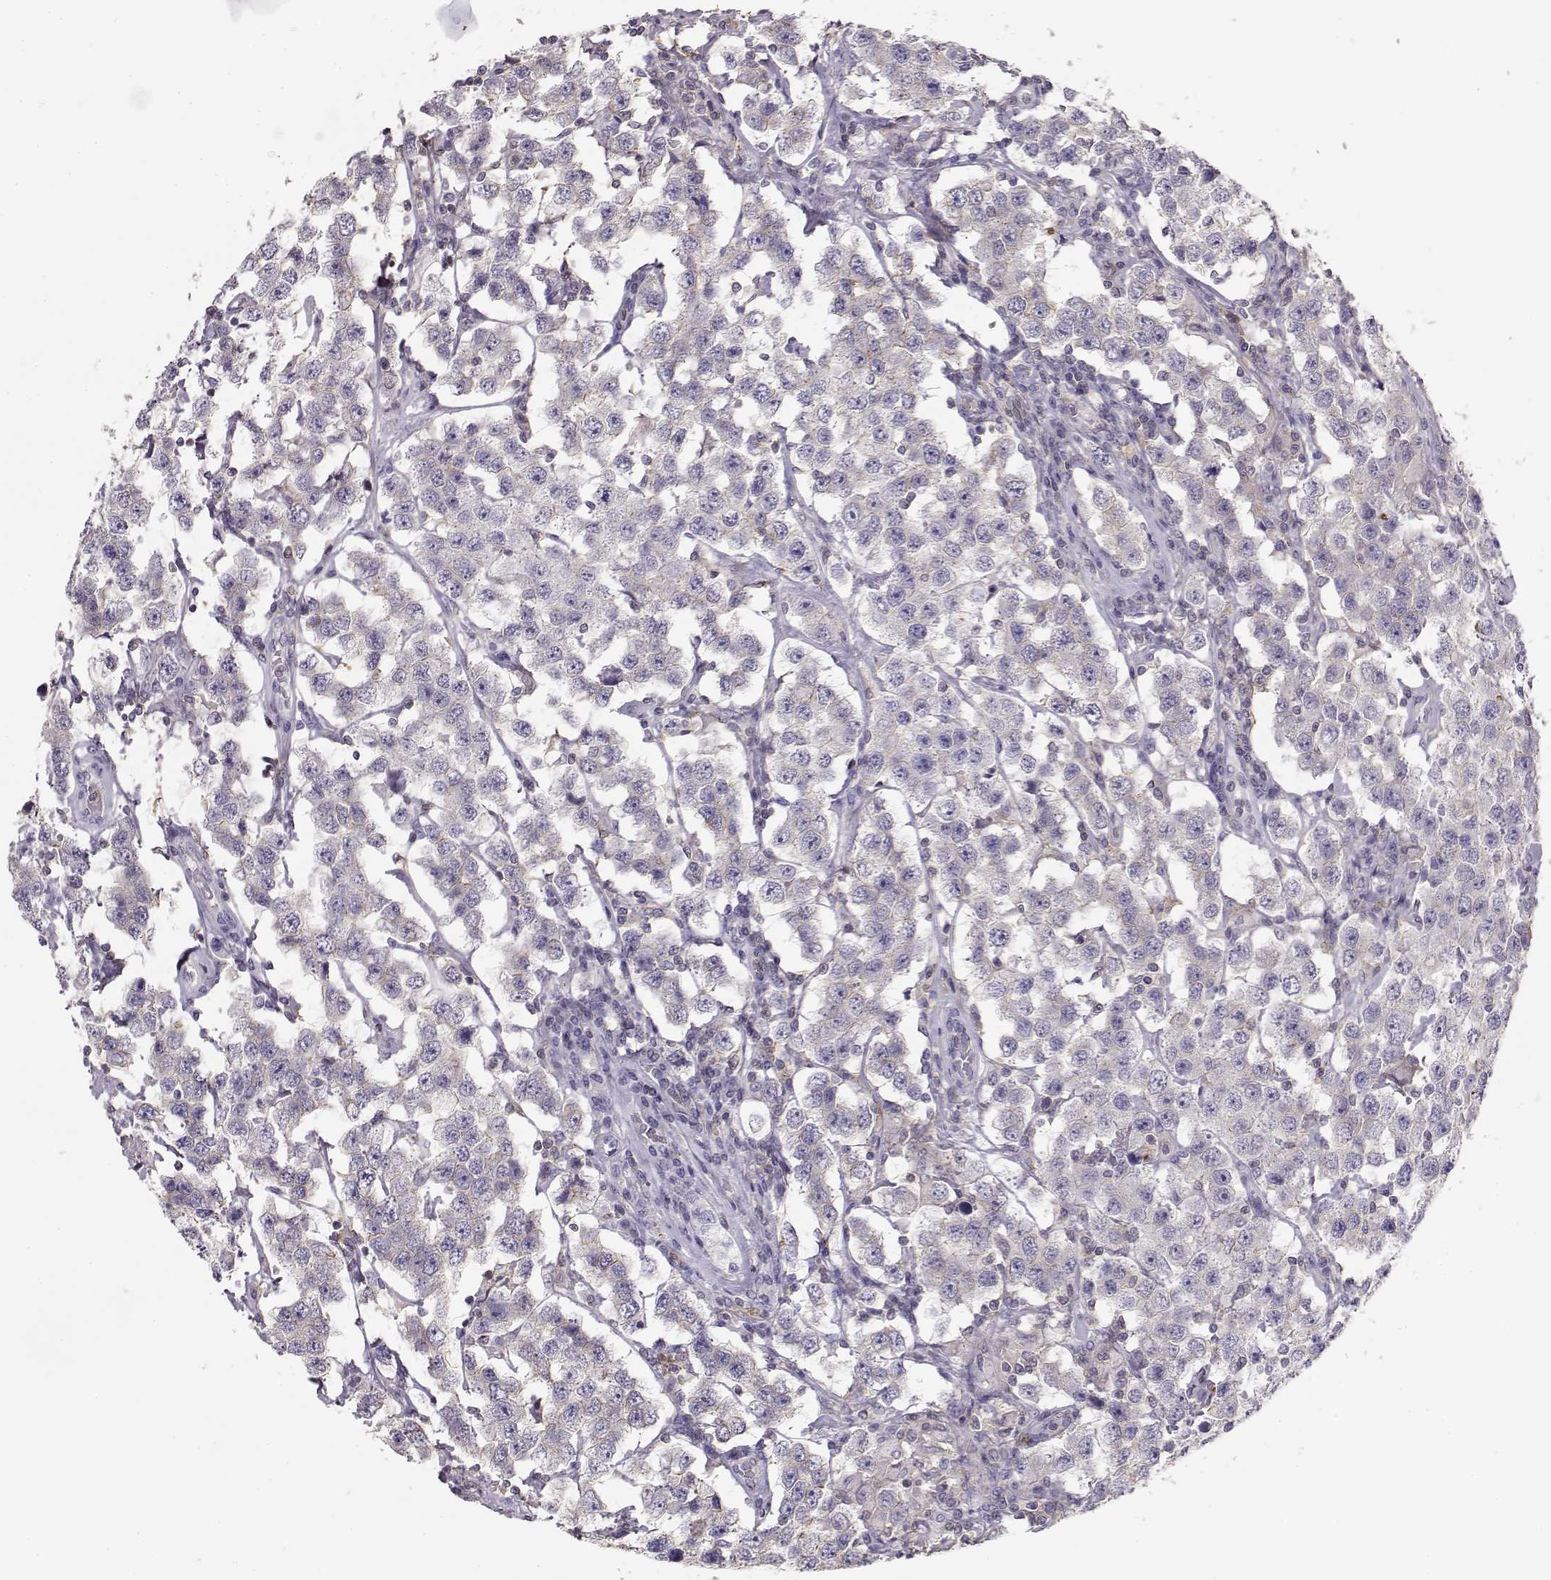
{"staining": {"intensity": "negative", "quantity": "none", "location": "none"}, "tissue": "testis cancer", "cell_type": "Tumor cells", "image_type": "cancer", "snomed": [{"axis": "morphology", "description": "Seminoma, NOS"}, {"axis": "topography", "description": "Testis"}], "caption": "DAB immunohistochemical staining of testis seminoma displays no significant staining in tumor cells.", "gene": "DAPL1", "patient": {"sex": "male", "age": 52}}